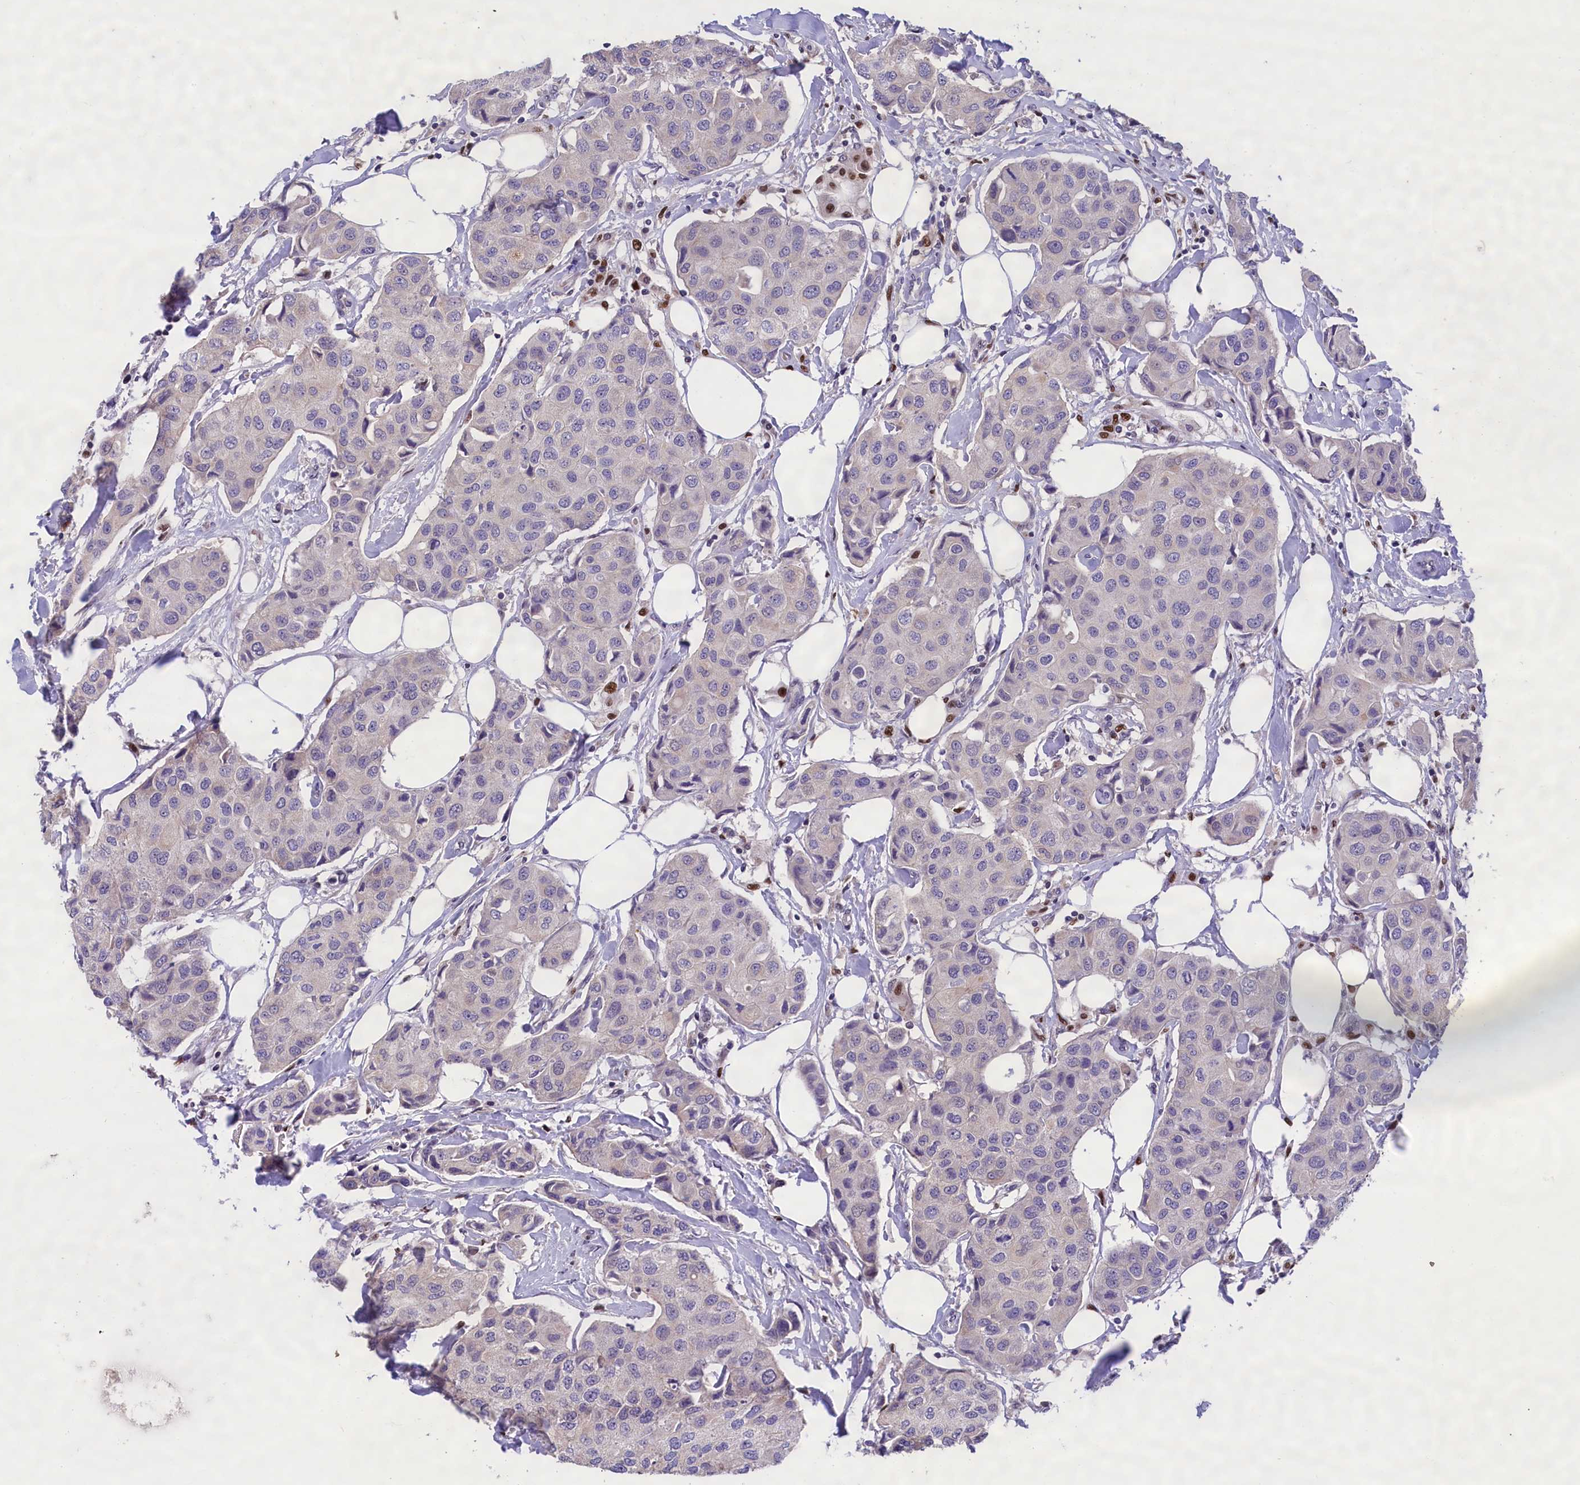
{"staining": {"intensity": "negative", "quantity": "none", "location": "none"}, "tissue": "breast cancer", "cell_type": "Tumor cells", "image_type": "cancer", "snomed": [{"axis": "morphology", "description": "Duct carcinoma"}, {"axis": "topography", "description": "Breast"}], "caption": "High magnification brightfield microscopy of invasive ductal carcinoma (breast) stained with DAB (3,3'-diaminobenzidine) (brown) and counterstained with hematoxylin (blue): tumor cells show no significant staining.", "gene": "BTBD9", "patient": {"sex": "female", "age": 80}}